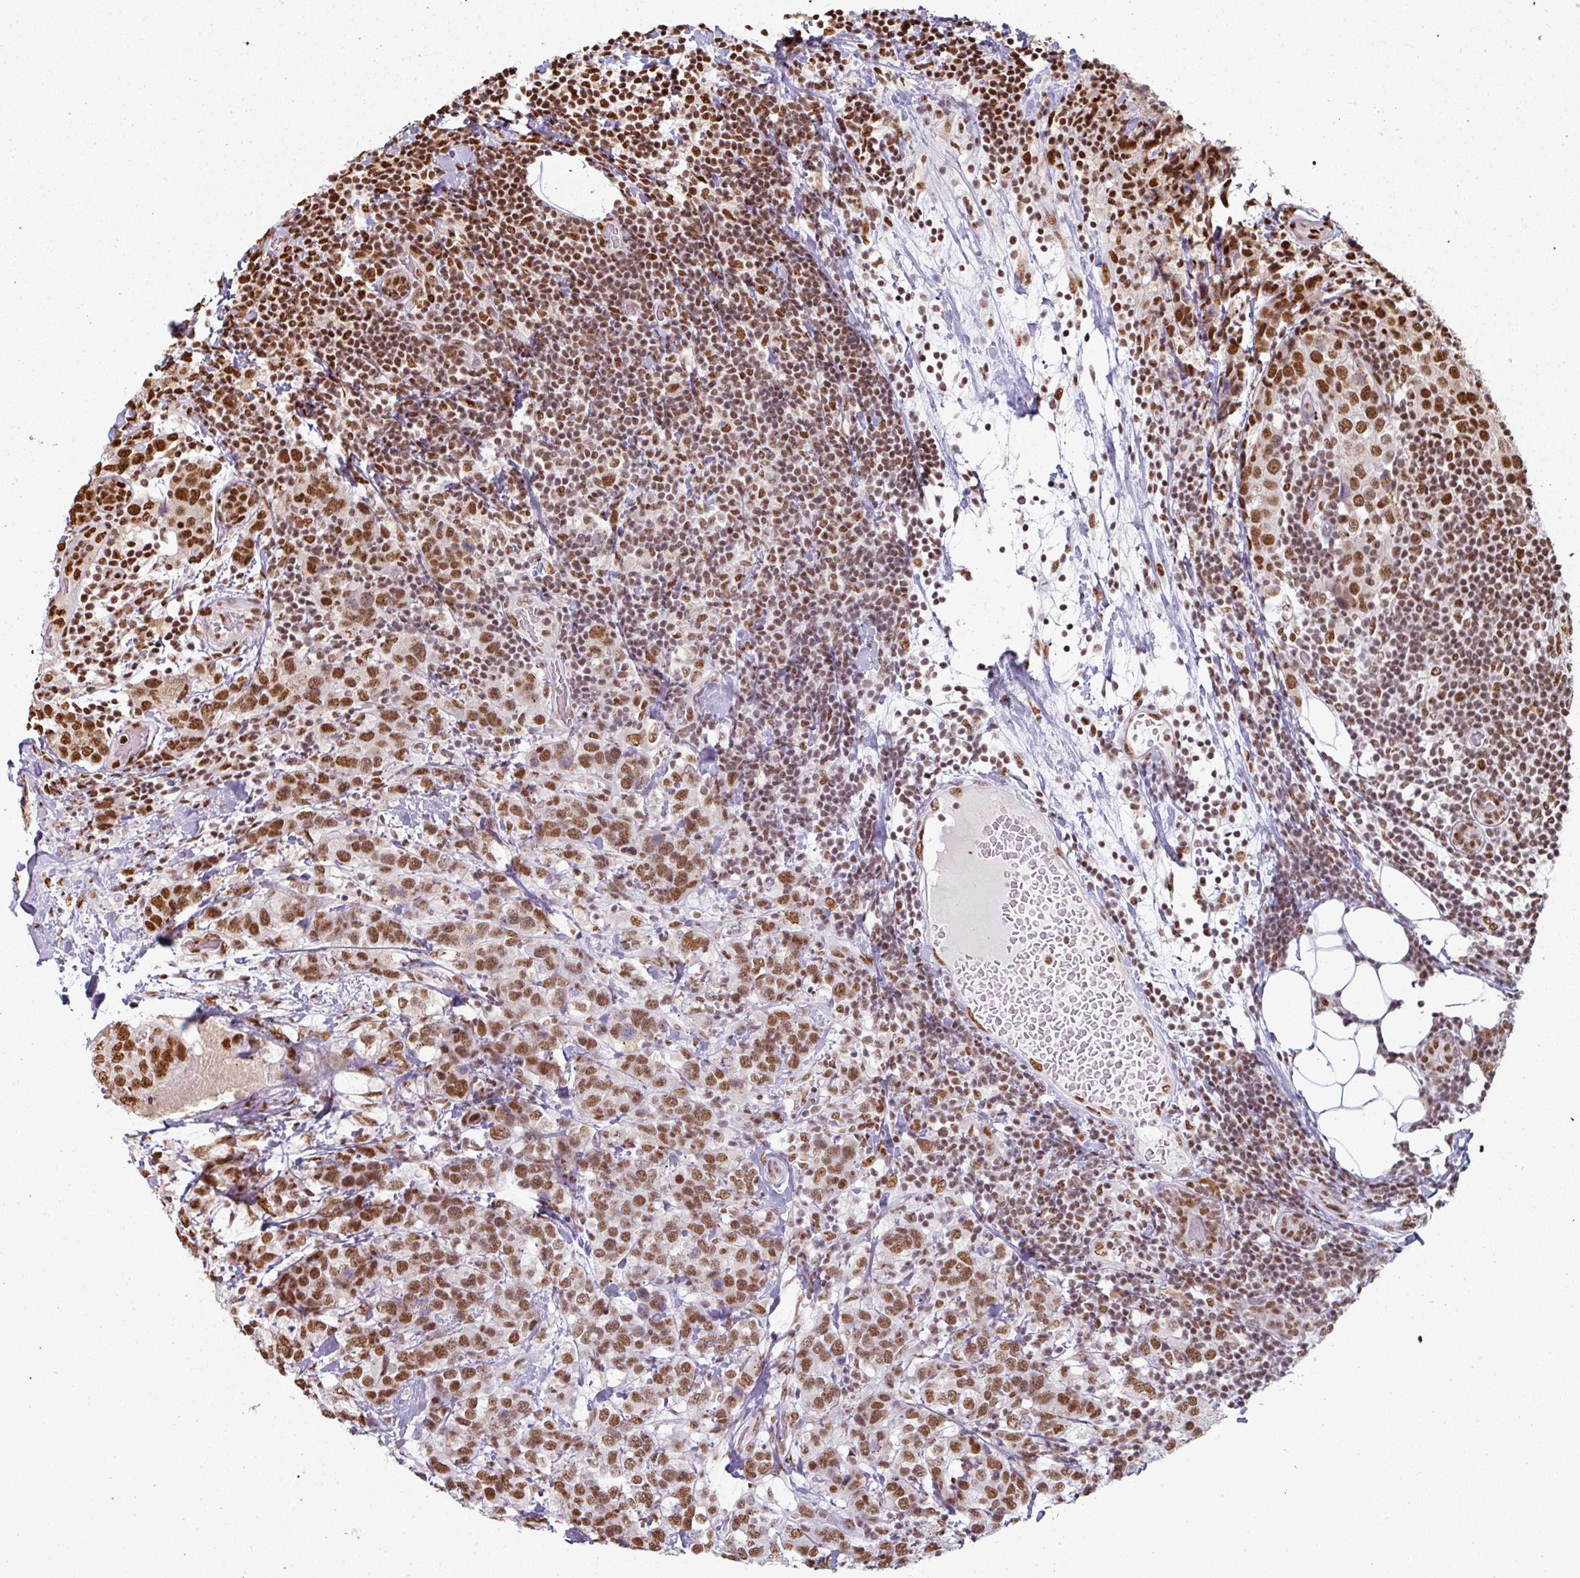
{"staining": {"intensity": "moderate", "quantity": ">75%", "location": "nuclear"}, "tissue": "breast cancer", "cell_type": "Tumor cells", "image_type": "cancer", "snomed": [{"axis": "morphology", "description": "Lobular carcinoma"}, {"axis": "topography", "description": "Breast"}], "caption": "A medium amount of moderate nuclear positivity is seen in approximately >75% of tumor cells in breast cancer tissue.", "gene": "SIK3", "patient": {"sex": "female", "age": 59}}